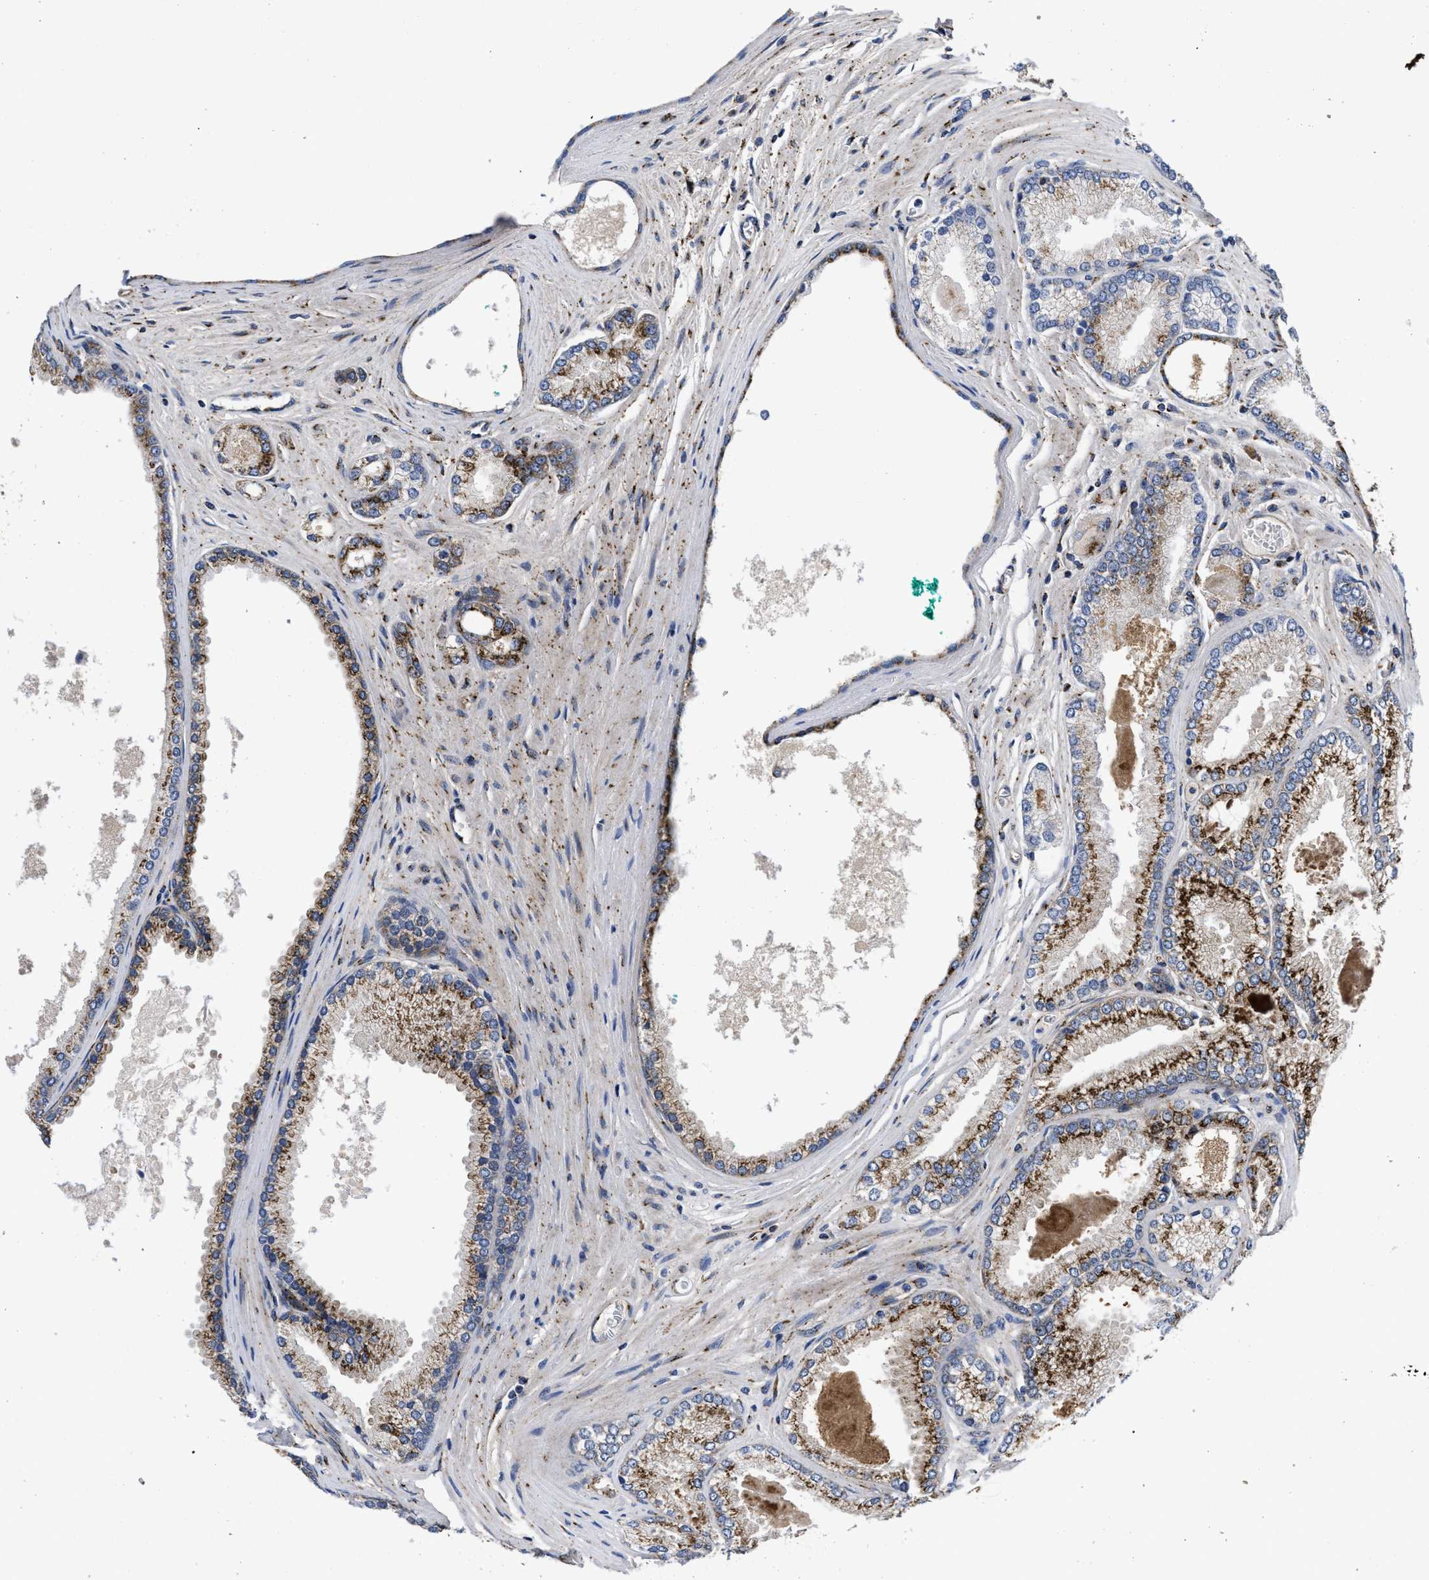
{"staining": {"intensity": "strong", "quantity": "25%-75%", "location": "cytoplasmic/membranous"}, "tissue": "prostate cancer", "cell_type": "Tumor cells", "image_type": "cancer", "snomed": [{"axis": "morphology", "description": "Adenocarcinoma, High grade"}, {"axis": "topography", "description": "Prostate"}], "caption": "Protein staining shows strong cytoplasmic/membranous staining in approximately 25%-75% of tumor cells in adenocarcinoma (high-grade) (prostate). The staining was performed using DAB (3,3'-diaminobenzidine), with brown indicating positive protein expression. Nuclei are stained blue with hematoxylin.", "gene": "ZNF70", "patient": {"sex": "male", "age": 71}}